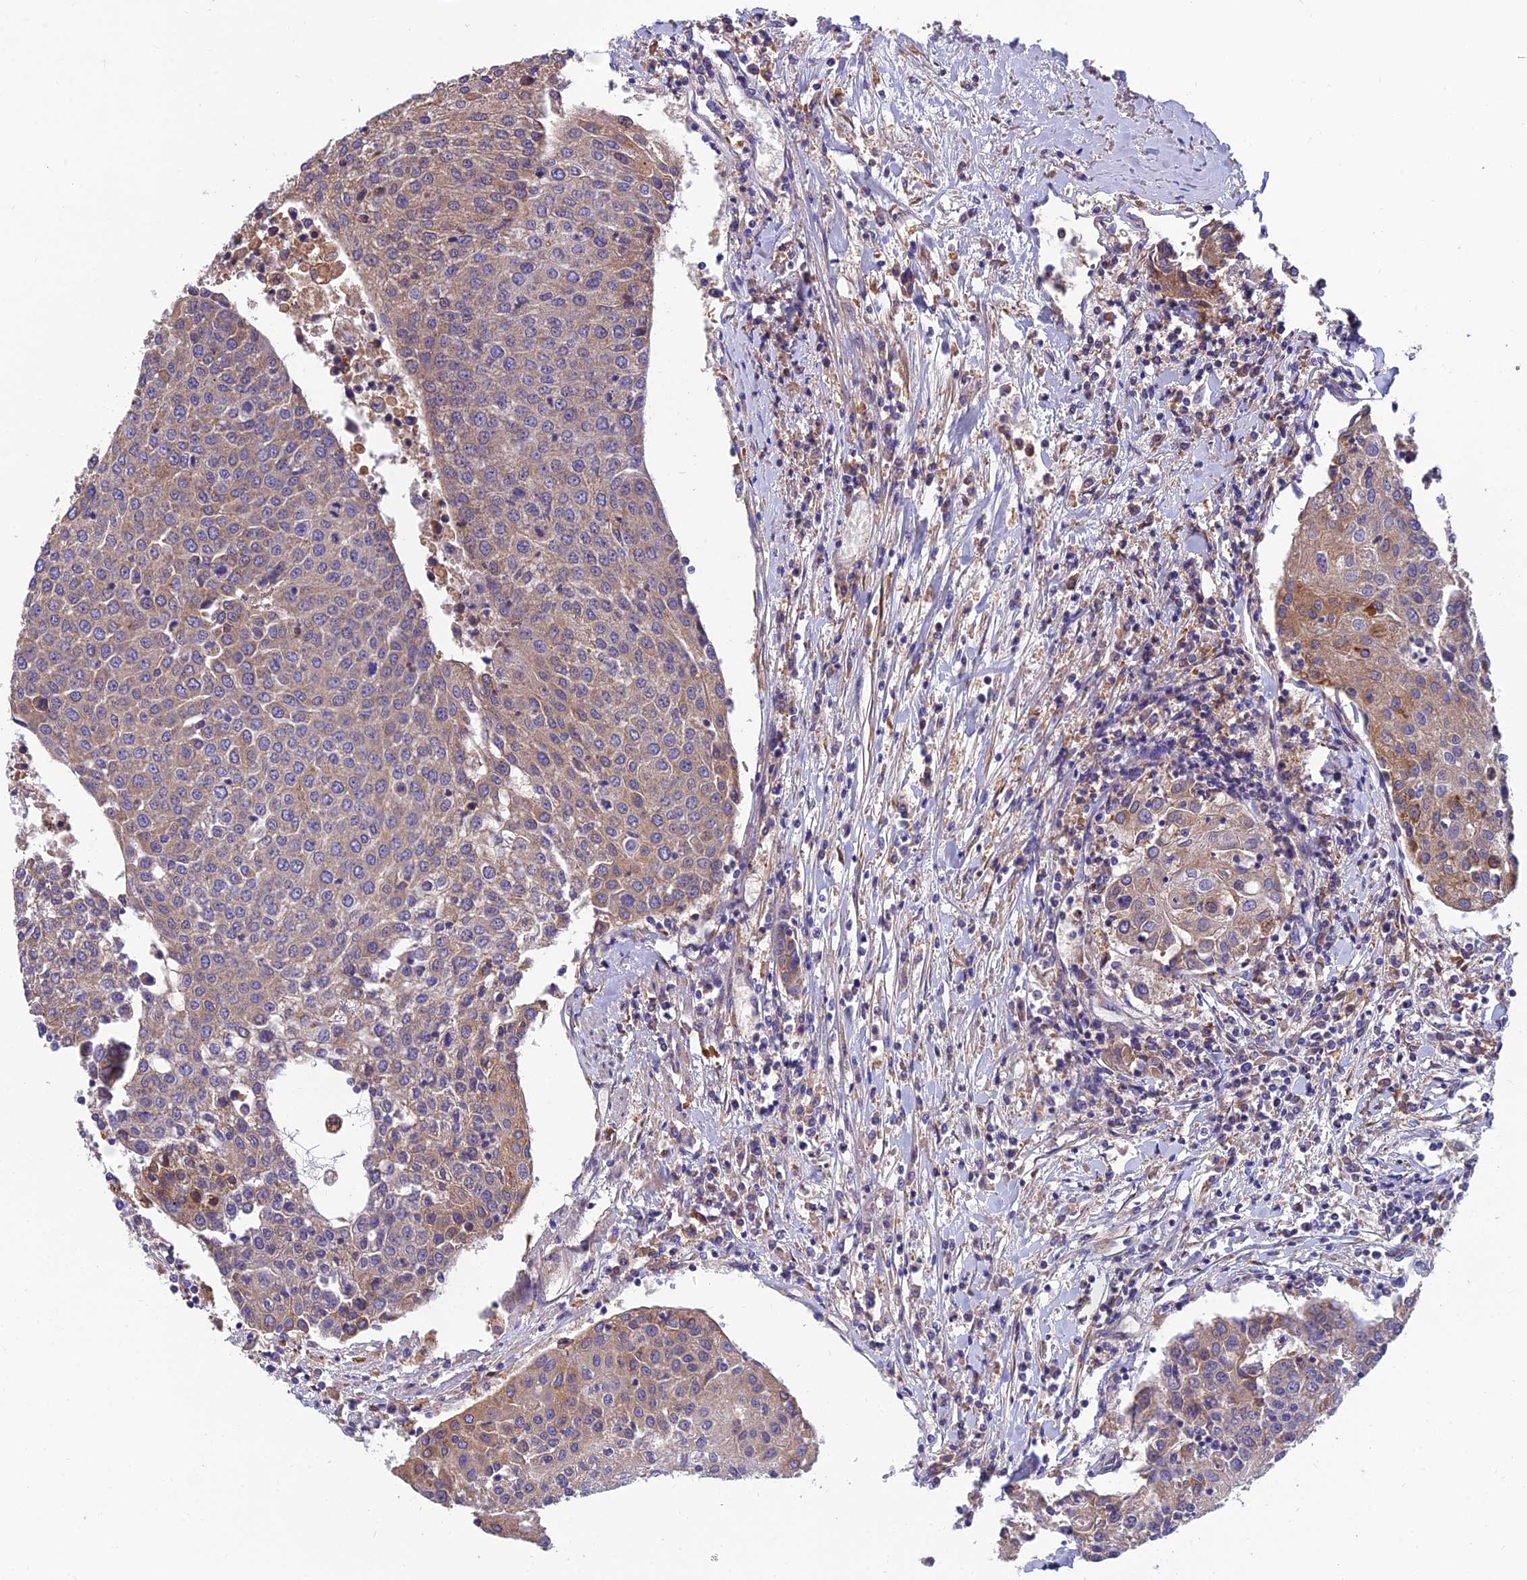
{"staining": {"intensity": "weak", "quantity": "25%-75%", "location": "cytoplasmic/membranous"}, "tissue": "urothelial cancer", "cell_type": "Tumor cells", "image_type": "cancer", "snomed": [{"axis": "morphology", "description": "Urothelial carcinoma, High grade"}, {"axis": "topography", "description": "Urinary bladder"}], "caption": "Immunohistochemical staining of human urothelial carcinoma (high-grade) reveals weak cytoplasmic/membranous protein staining in approximately 25%-75% of tumor cells.", "gene": "UMAD1", "patient": {"sex": "female", "age": 85}}